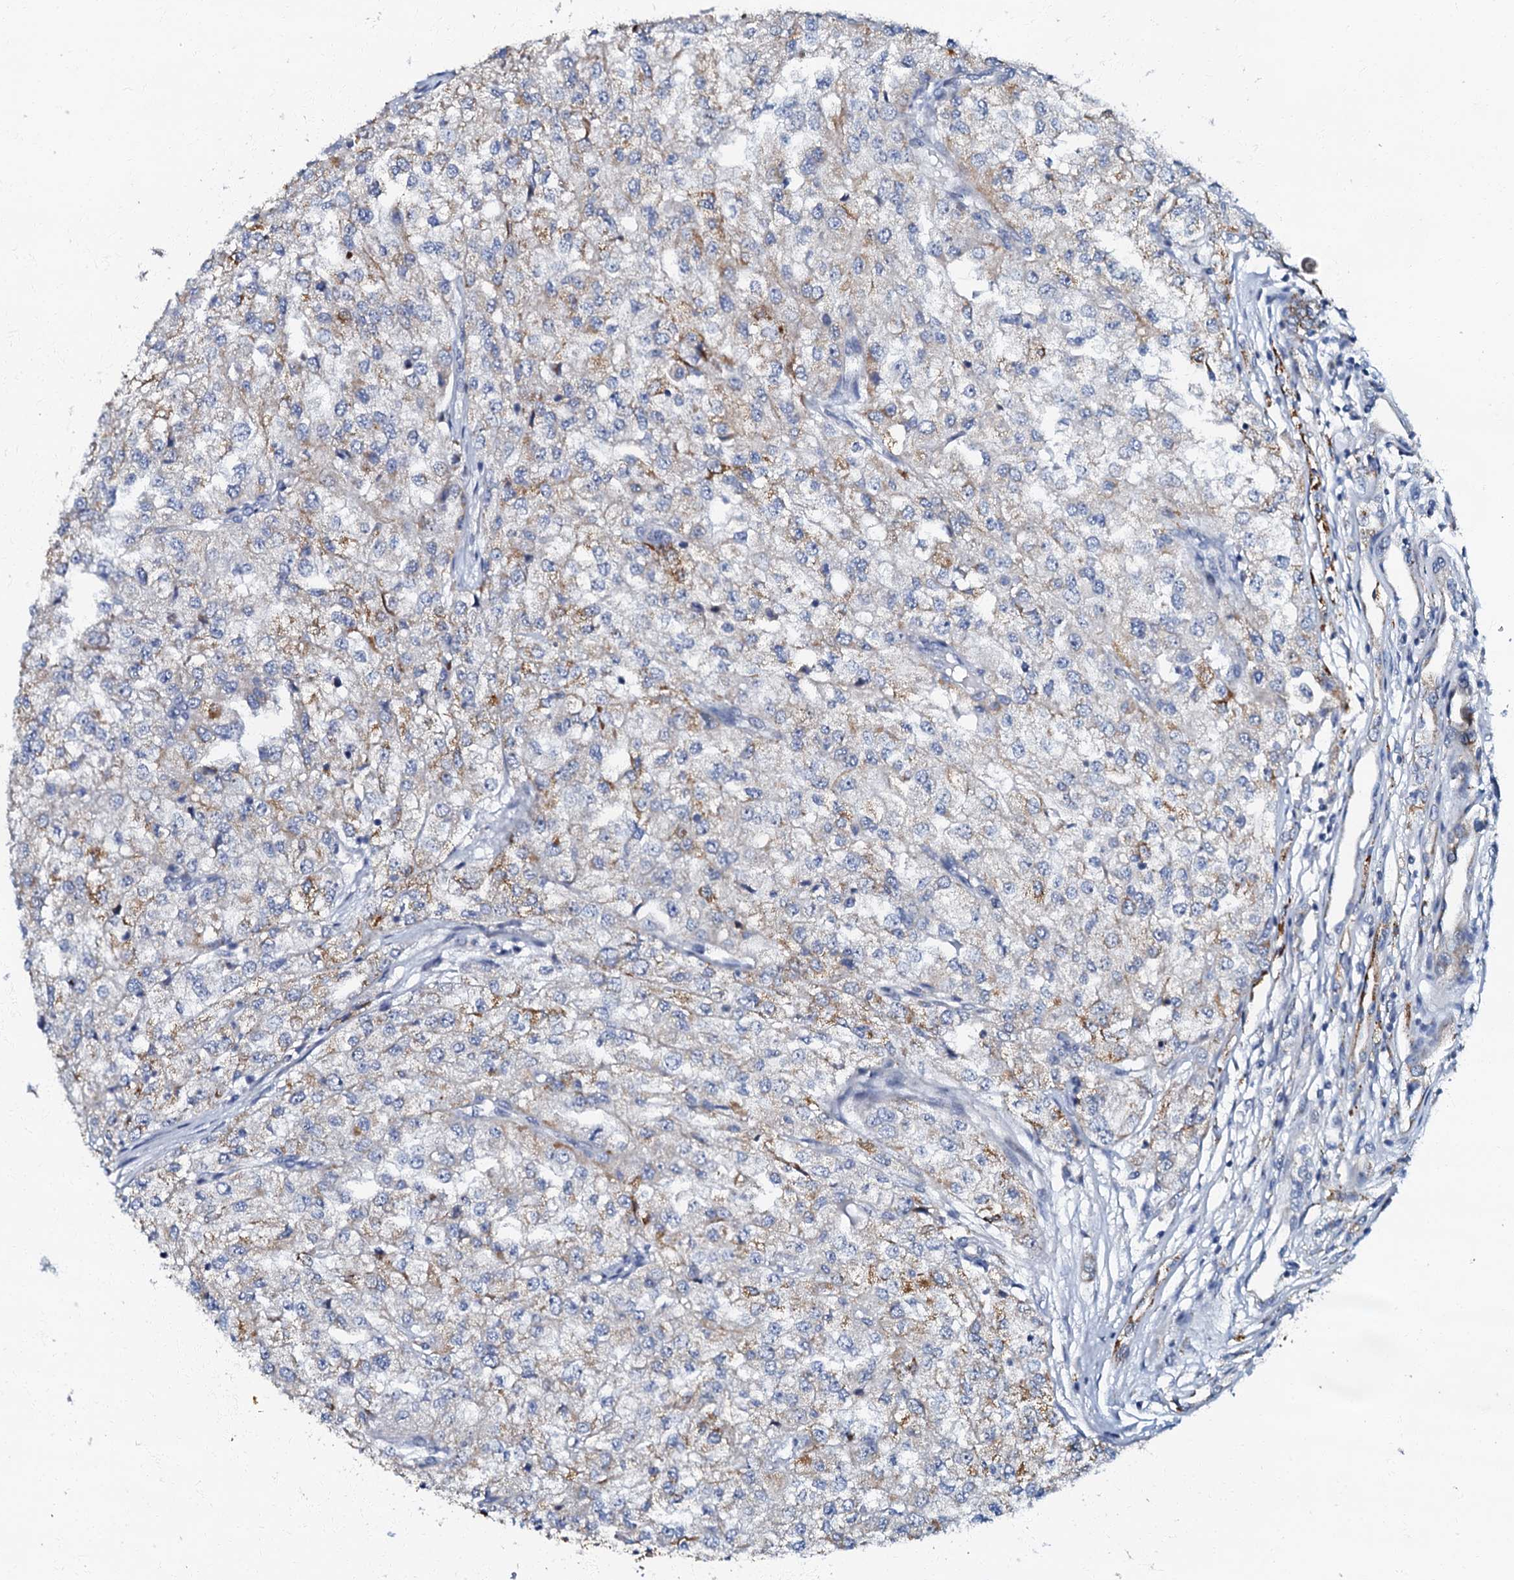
{"staining": {"intensity": "weak", "quantity": "<25%", "location": "cytoplasmic/membranous"}, "tissue": "renal cancer", "cell_type": "Tumor cells", "image_type": "cancer", "snomed": [{"axis": "morphology", "description": "Adenocarcinoma, NOS"}, {"axis": "topography", "description": "Kidney"}], "caption": "Micrograph shows no significant protein positivity in tumor cells of renal adenocarcinoma. The staining was performed using DAB (3,3'-diaminobenzidine) to visualize the protein expression in brown, while the nuclei were stained in blue with hematoxylin (Magnification: 20x).", "gene": "OLAH", "patient": {"sex": "female", "age": 54}}